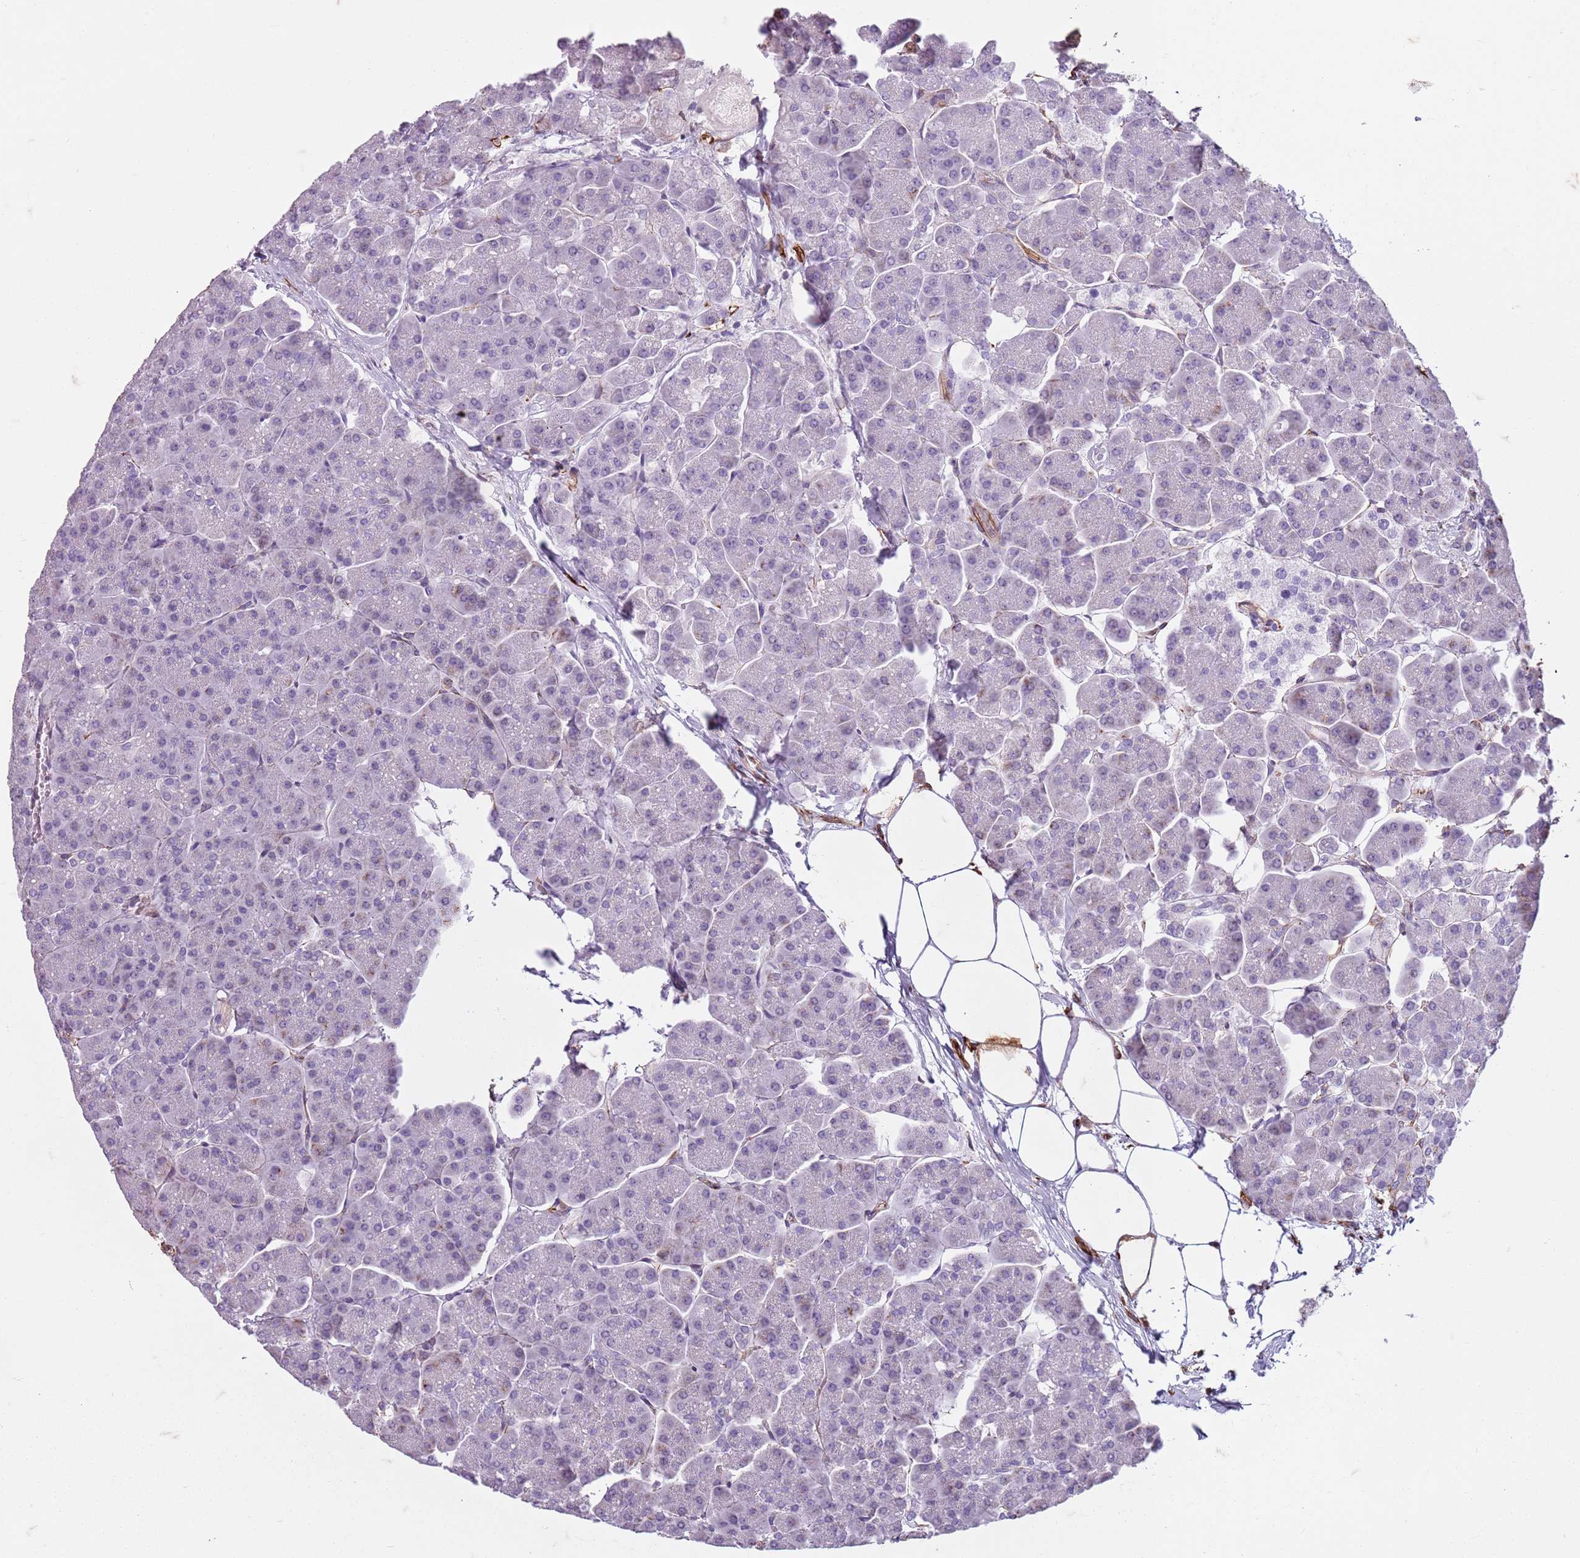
{"staining": {"intensity": "negative", "quantity": "none", "location": "none"}, "tissue": "pancreas", "cell_type": "Exocrine glandular cells", "image_type": "normal", "snomed": [{"axis": "morphology", "description": "Normal tissue, NOS"}, {"axis": "topography", "description": "Pancreas"}, {"axis": "topography", "description": "Peripheral nerve tissue"}], "caption": "An image of pancreas stained for a protein reveals no brown staining in exocrine glandular cells.", "gene": "TAS2R38", "patient": {"sex": "male", "age": 54}}